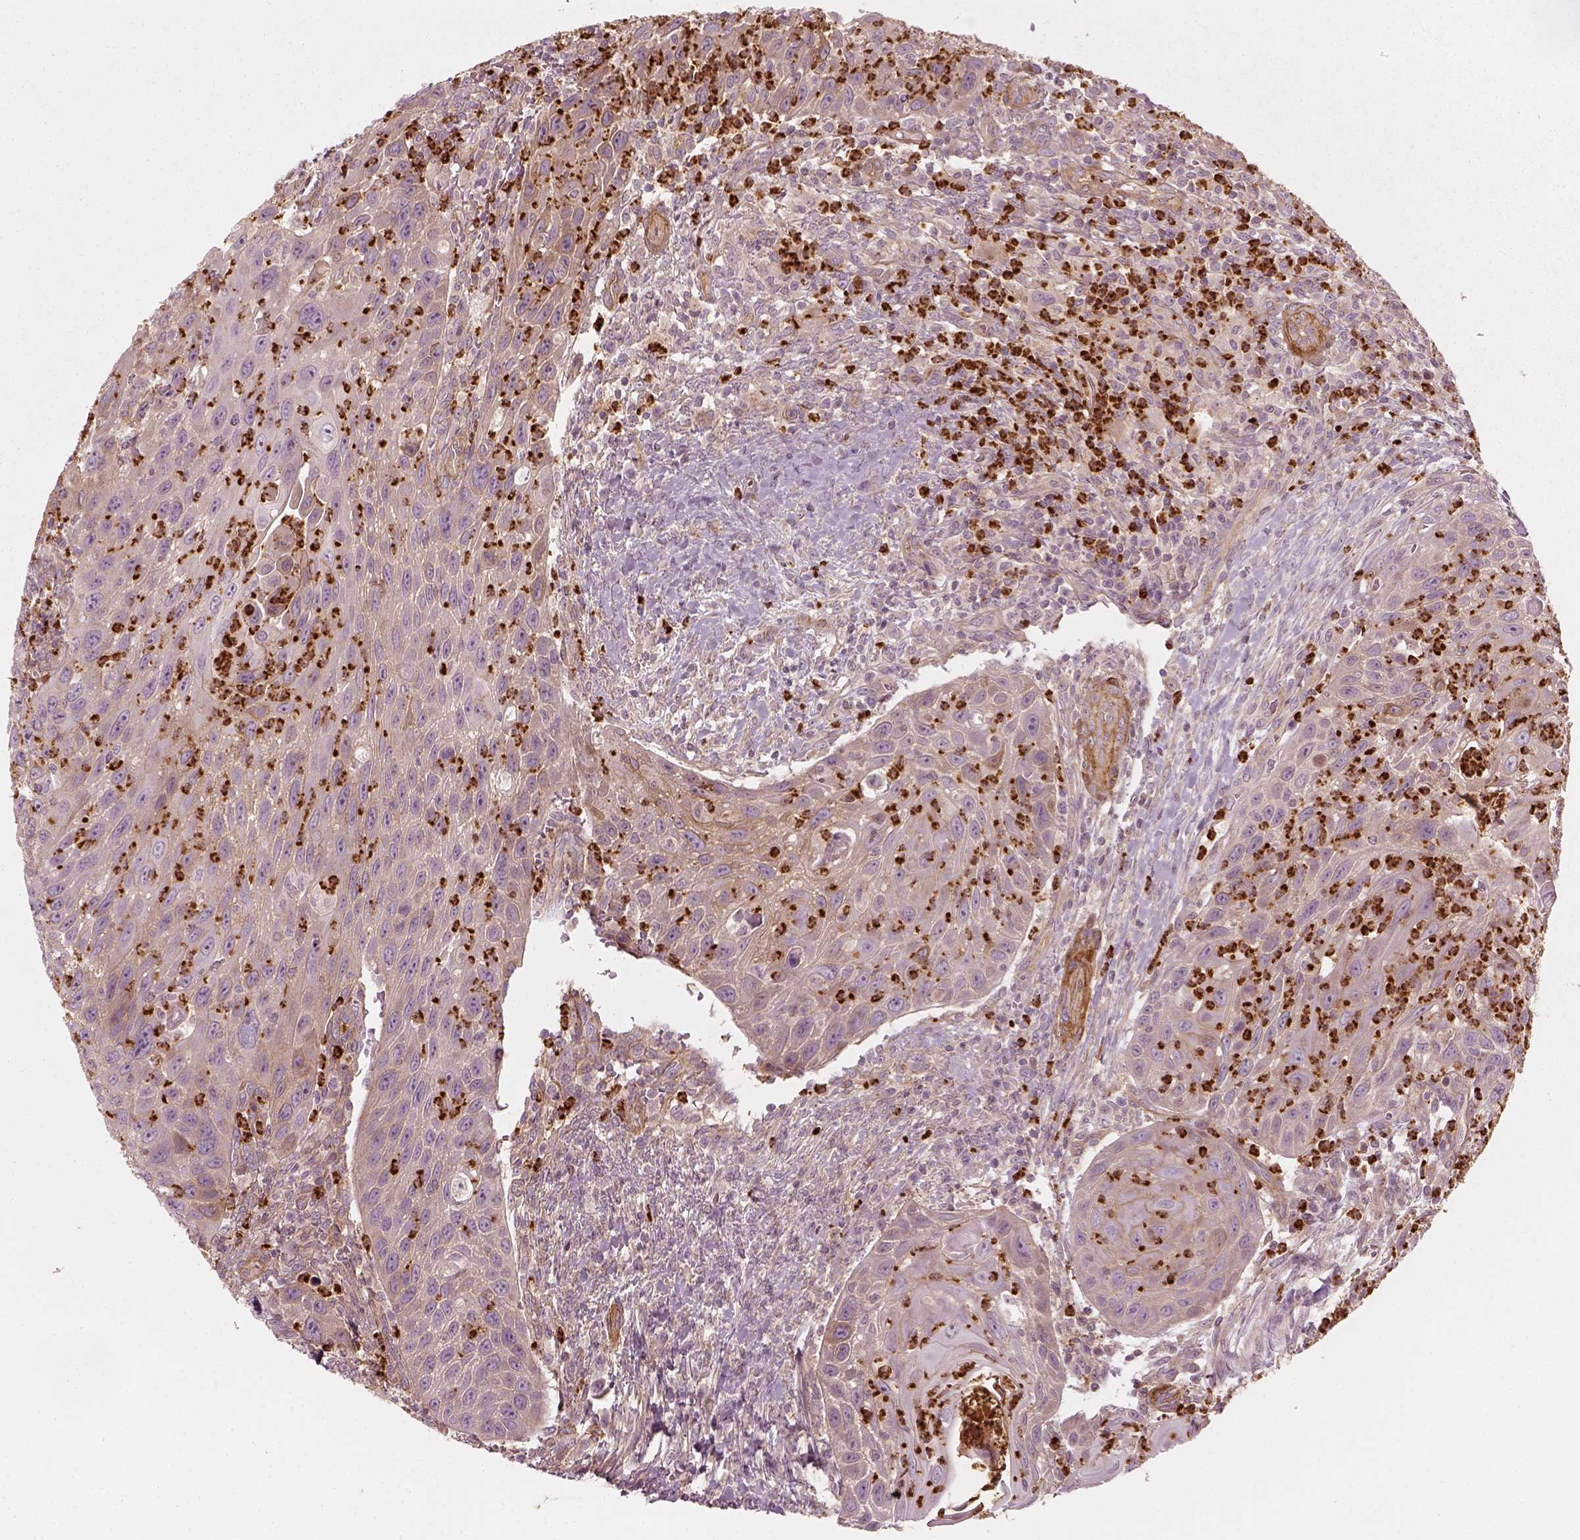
{"staining": {"intensity": "weak", "quantity": ">75%", "location": "cytoplasmic/membranous"}, "tissue": "head and neck cancer", "cell_type": "Tumor cells", "image_type": "cancer", "snomed": [{"axis": "morphology", "description": "Squamous cell carcinoma, NOS"}, {"axis": "topography", "description": "Head-Neck"}], "caption": "Brown immunohistochemical staining in human head and neck squamous cell carcinoma reveals weak cytoplasmic/membranous expression in approximately >75% of tumor cells.", "gene": "NPTN", "patient": {"sex": "male", "age": 69}}